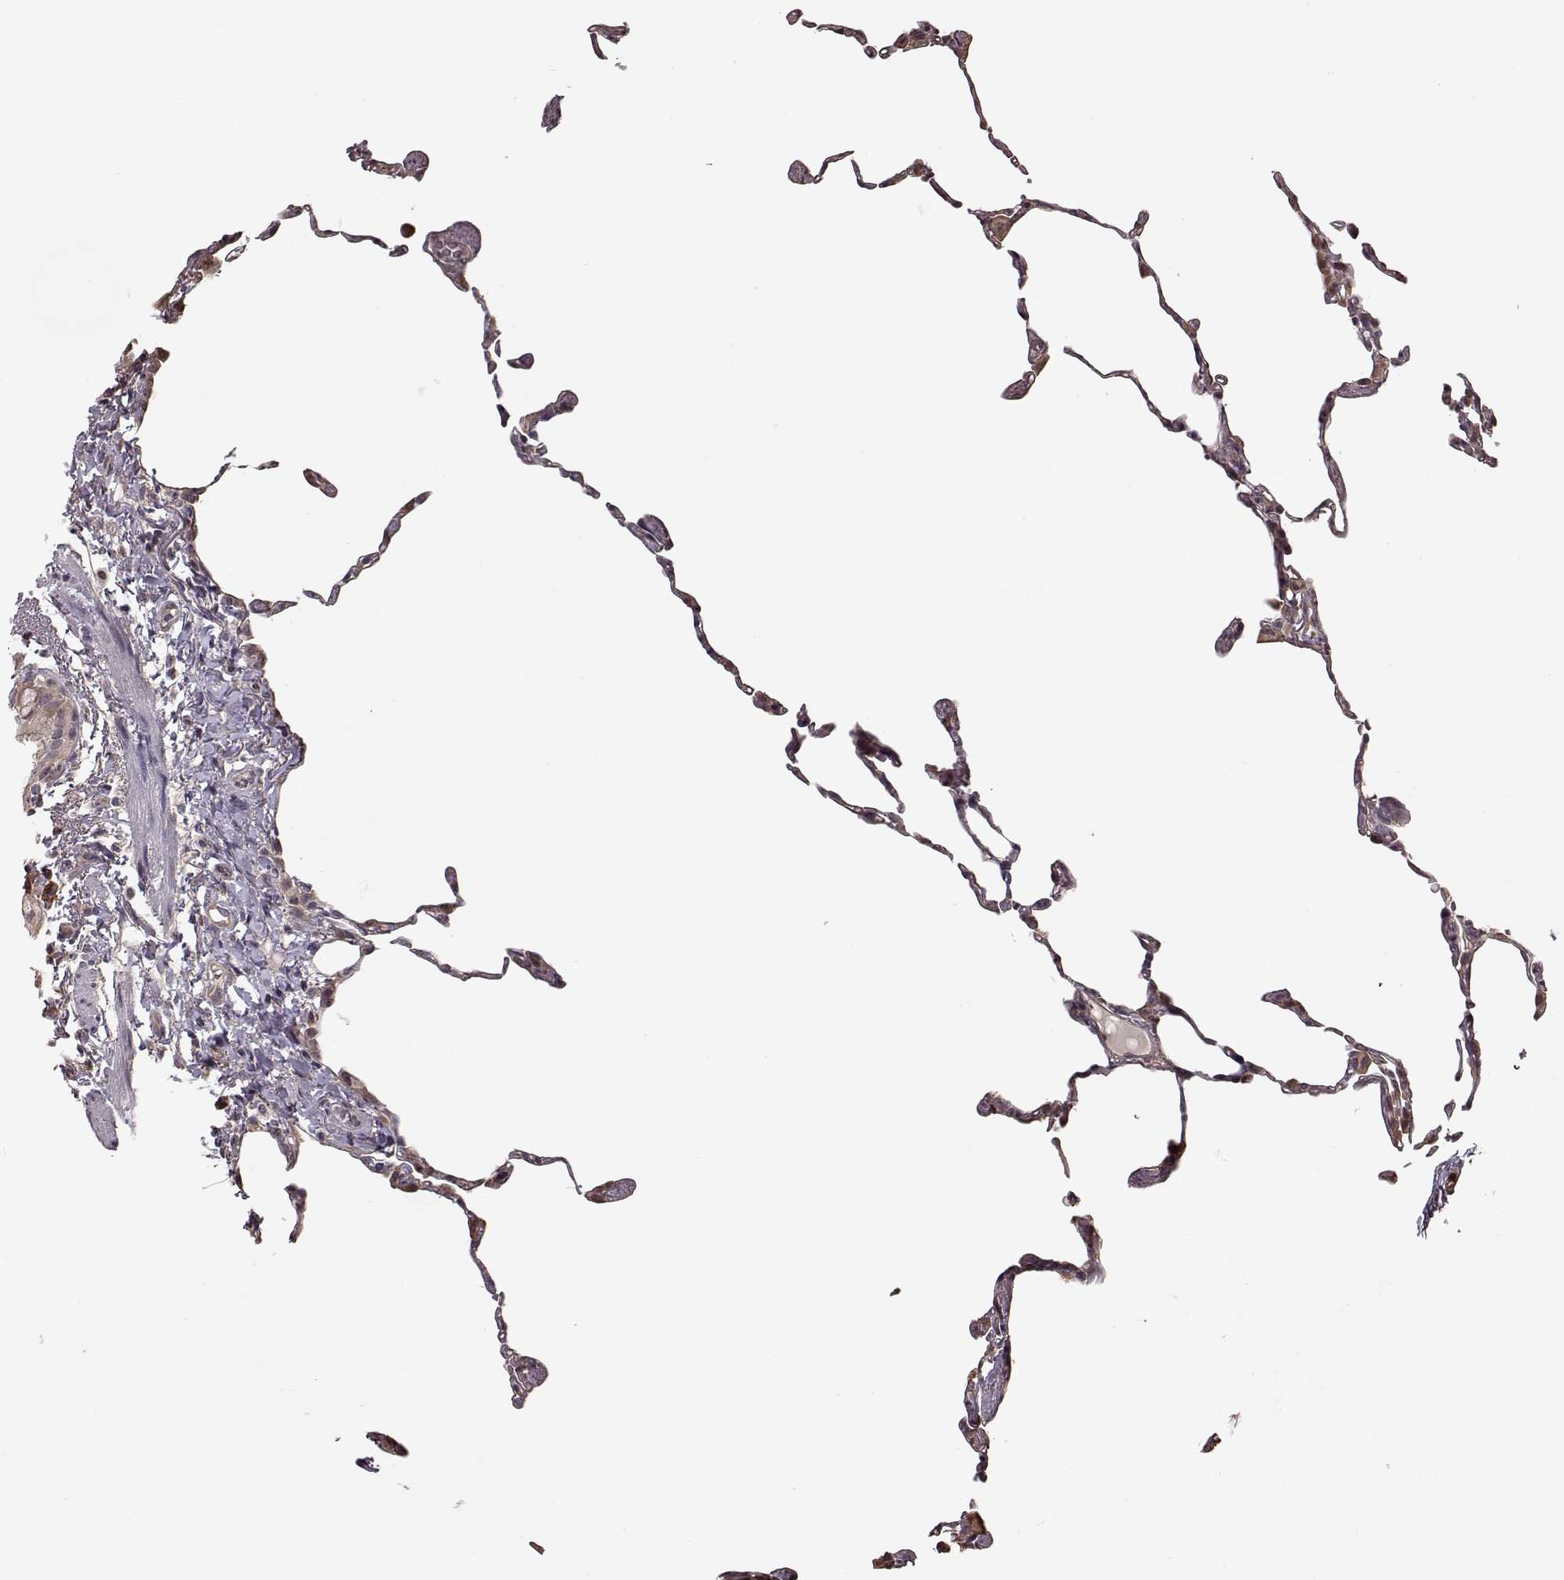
{"staining": {"intensity": "negative", "quantity": "none", "location": "none"}, "tissue": "lung", "cell_type": "Alveolar cells", "image_type": "normal", "snomed": [{"axis": "morphology", "description": "Normal tissue, NOS"}, {"axis": "topography", "description": "Lung"}], "caption": "Histopathology image shows no significant protein positivity in alveolar cells of normal lung.", "gene": "CRB1", "patient": {"sex": "female", "age": 57}}